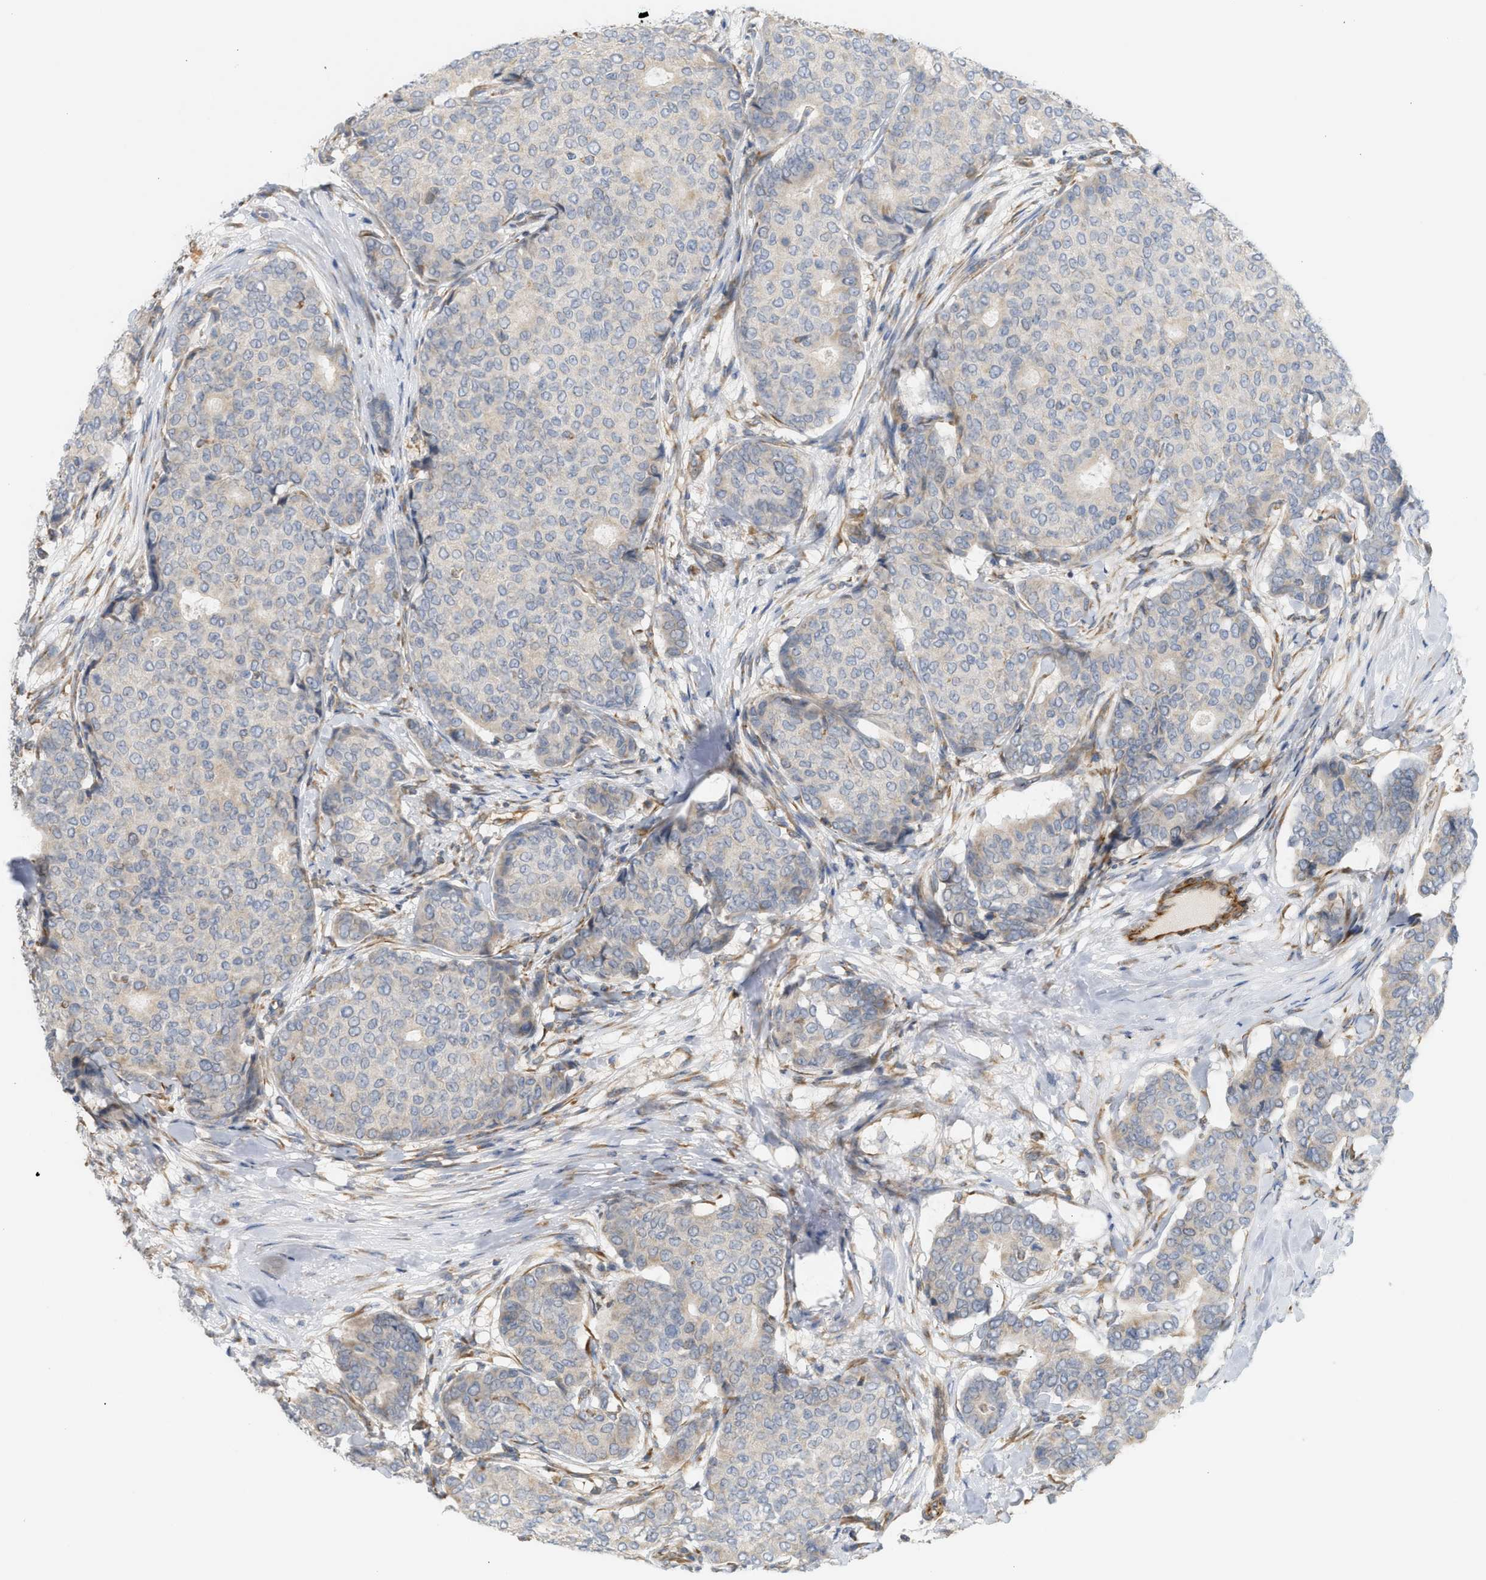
{"staining": {"intensity": "weak", "quantity": "<25%", "location": "cytoplasmic/membranous"}, "tissue": "breast cancer", "cell_type": "Tumor cells", "image_type": "cancer", "snomed": [{"axis": "morphology", "description": "Duct carcinoma"}, {"axis": "topography", "description": "Breast"}], "caption": "This is an immunohistochemistry (IHC) micrograph of human breast cancer. There is no expression in tumor cells.", "gene": "SVOP", "patient": {"sex": "female", "age": 75}}